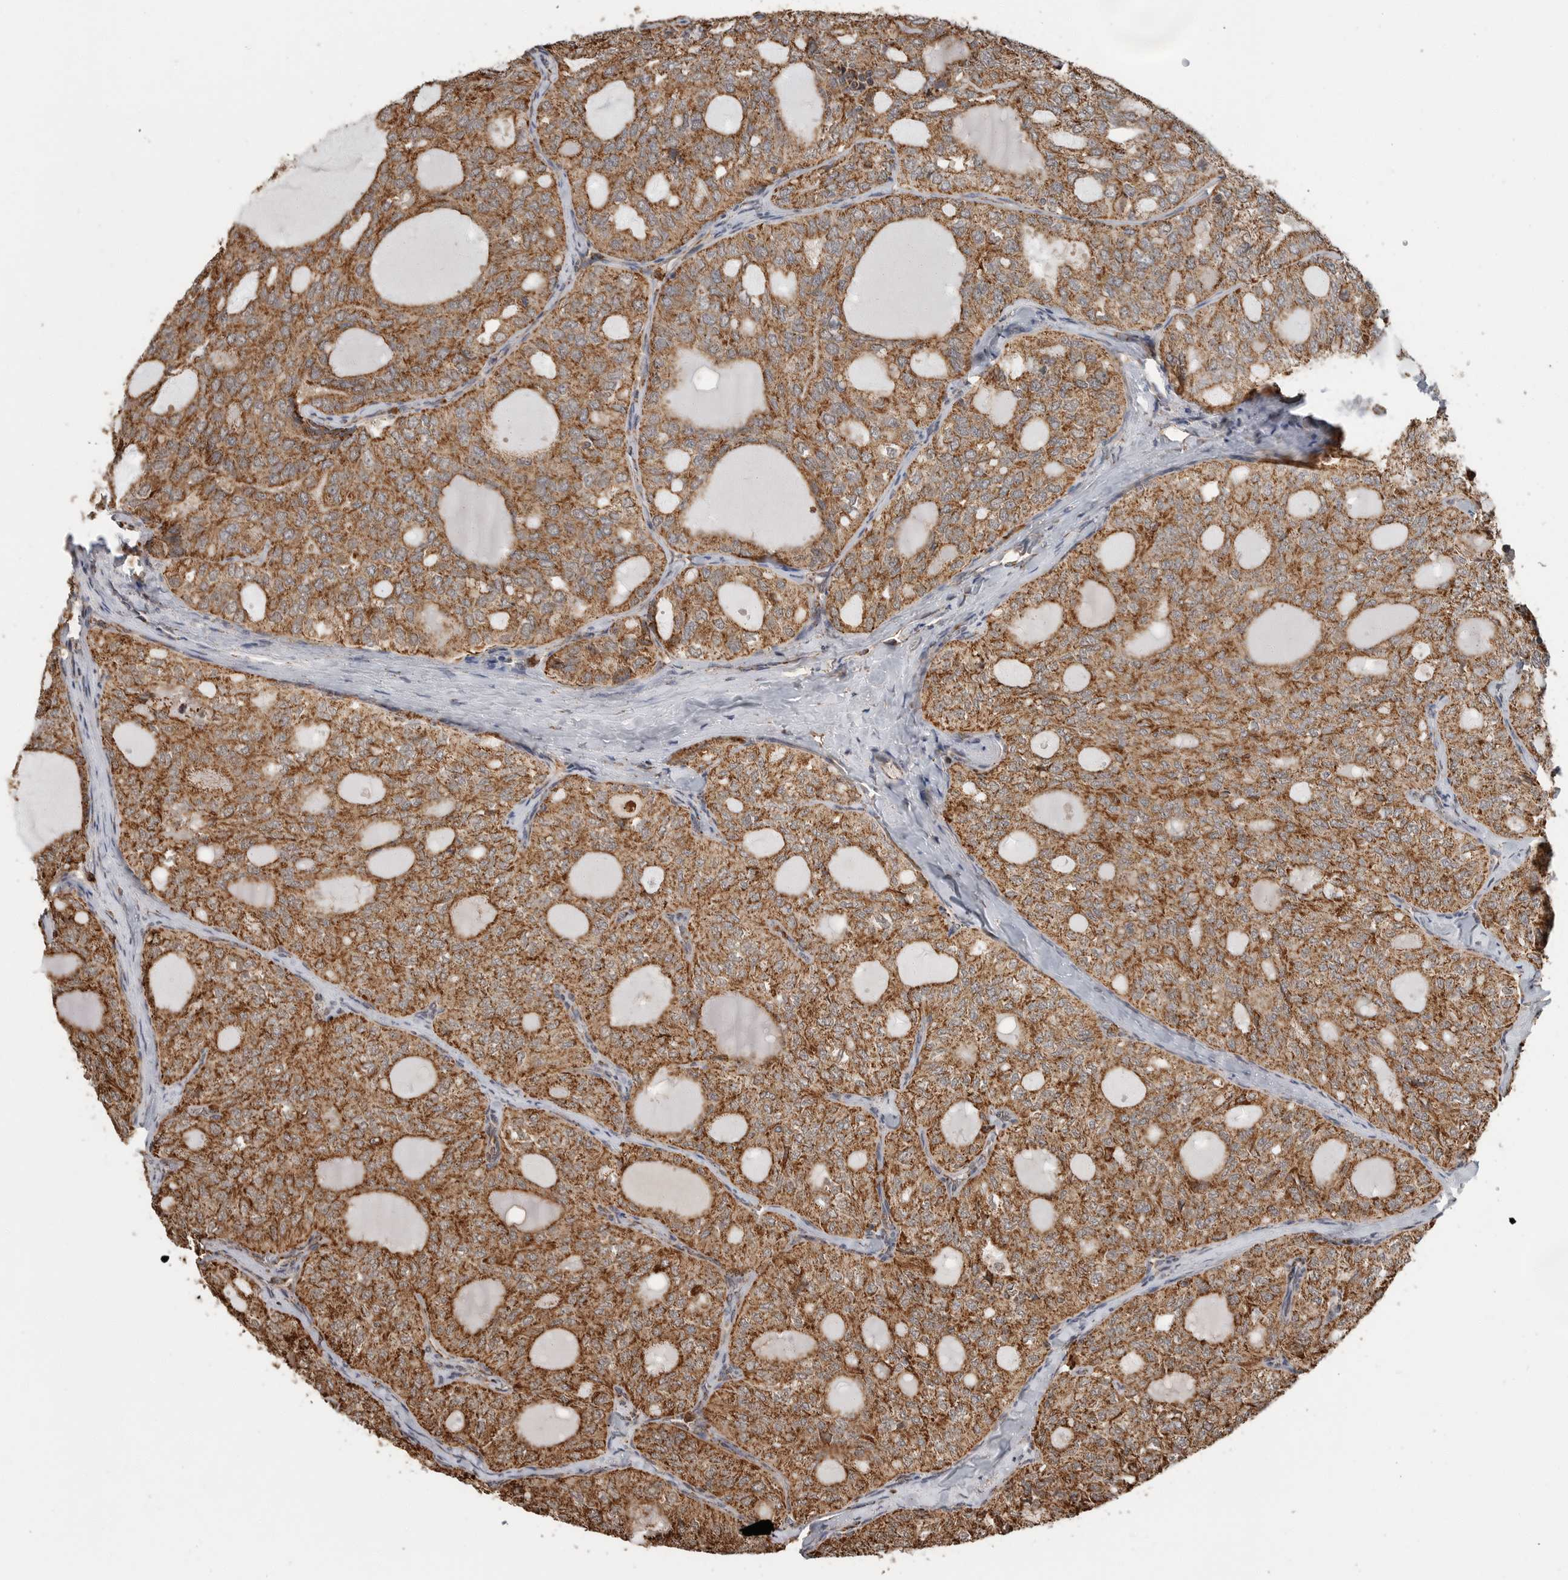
{"staining": {"intensity": "moderate", "quantity": ">75%", "location": "cytoplasmic/membranous"}, "tissue": "thyroid cancer", "cell_type": "Tumor cells", "image_type": "cancer", "snomed": [{"axis": "morphology", "description": "Follicular adenoma carcinoma, NOS"}, {"axis": "topography", "description": "Thyroid gland"}], "caption": "A micrograph showing moderate cytoplasmic/membranous staining in about >75% of tumor cells in thyroid cancer (follicular adenoma carcinoma), as visualized by brown immunohistochemical staining.", "gene": "GCNT2", "patient": {"sex": "male", "age": 75}}